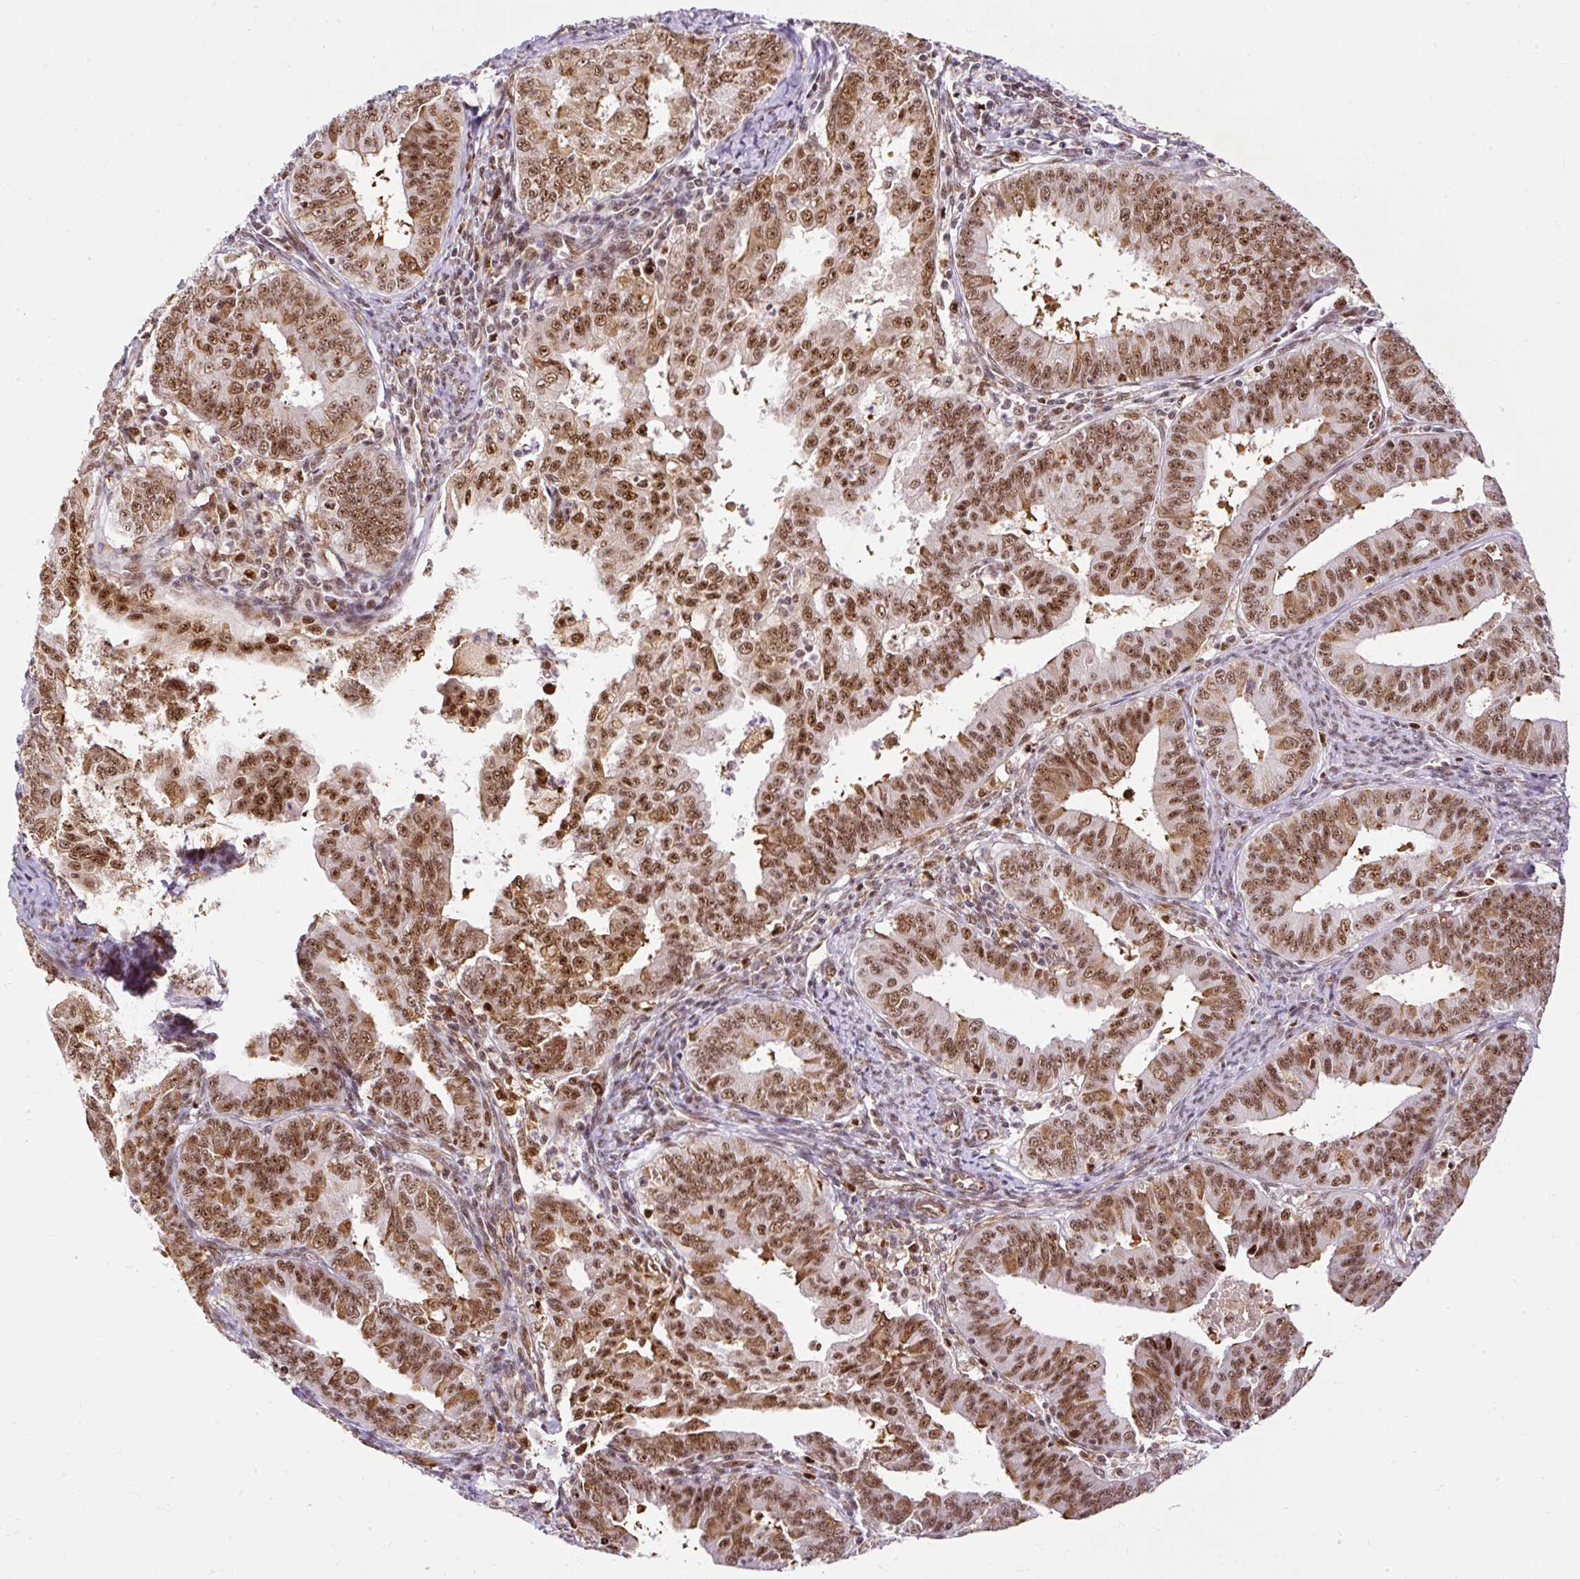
{"staining": {"intensity": "moderate", "quantity": ">75%", "location": "nuclear"}, "tissue": "endometrial cancer", "cell_type": "Tumor cells", "image_type": "cancer", "snomed": [{"axis": "morphology", "description": "Adenocarcinoma, NOS"}, {"axis": "topography", "description": "Endometrium"}], "caption": "This is an image of IHC staining of adenocarcinoma (endometrial), which shows moderate expression in the nuclear of tumor cells.", "gene": "LUC7L2", "patient": {"sex": "female", "age": 73}}